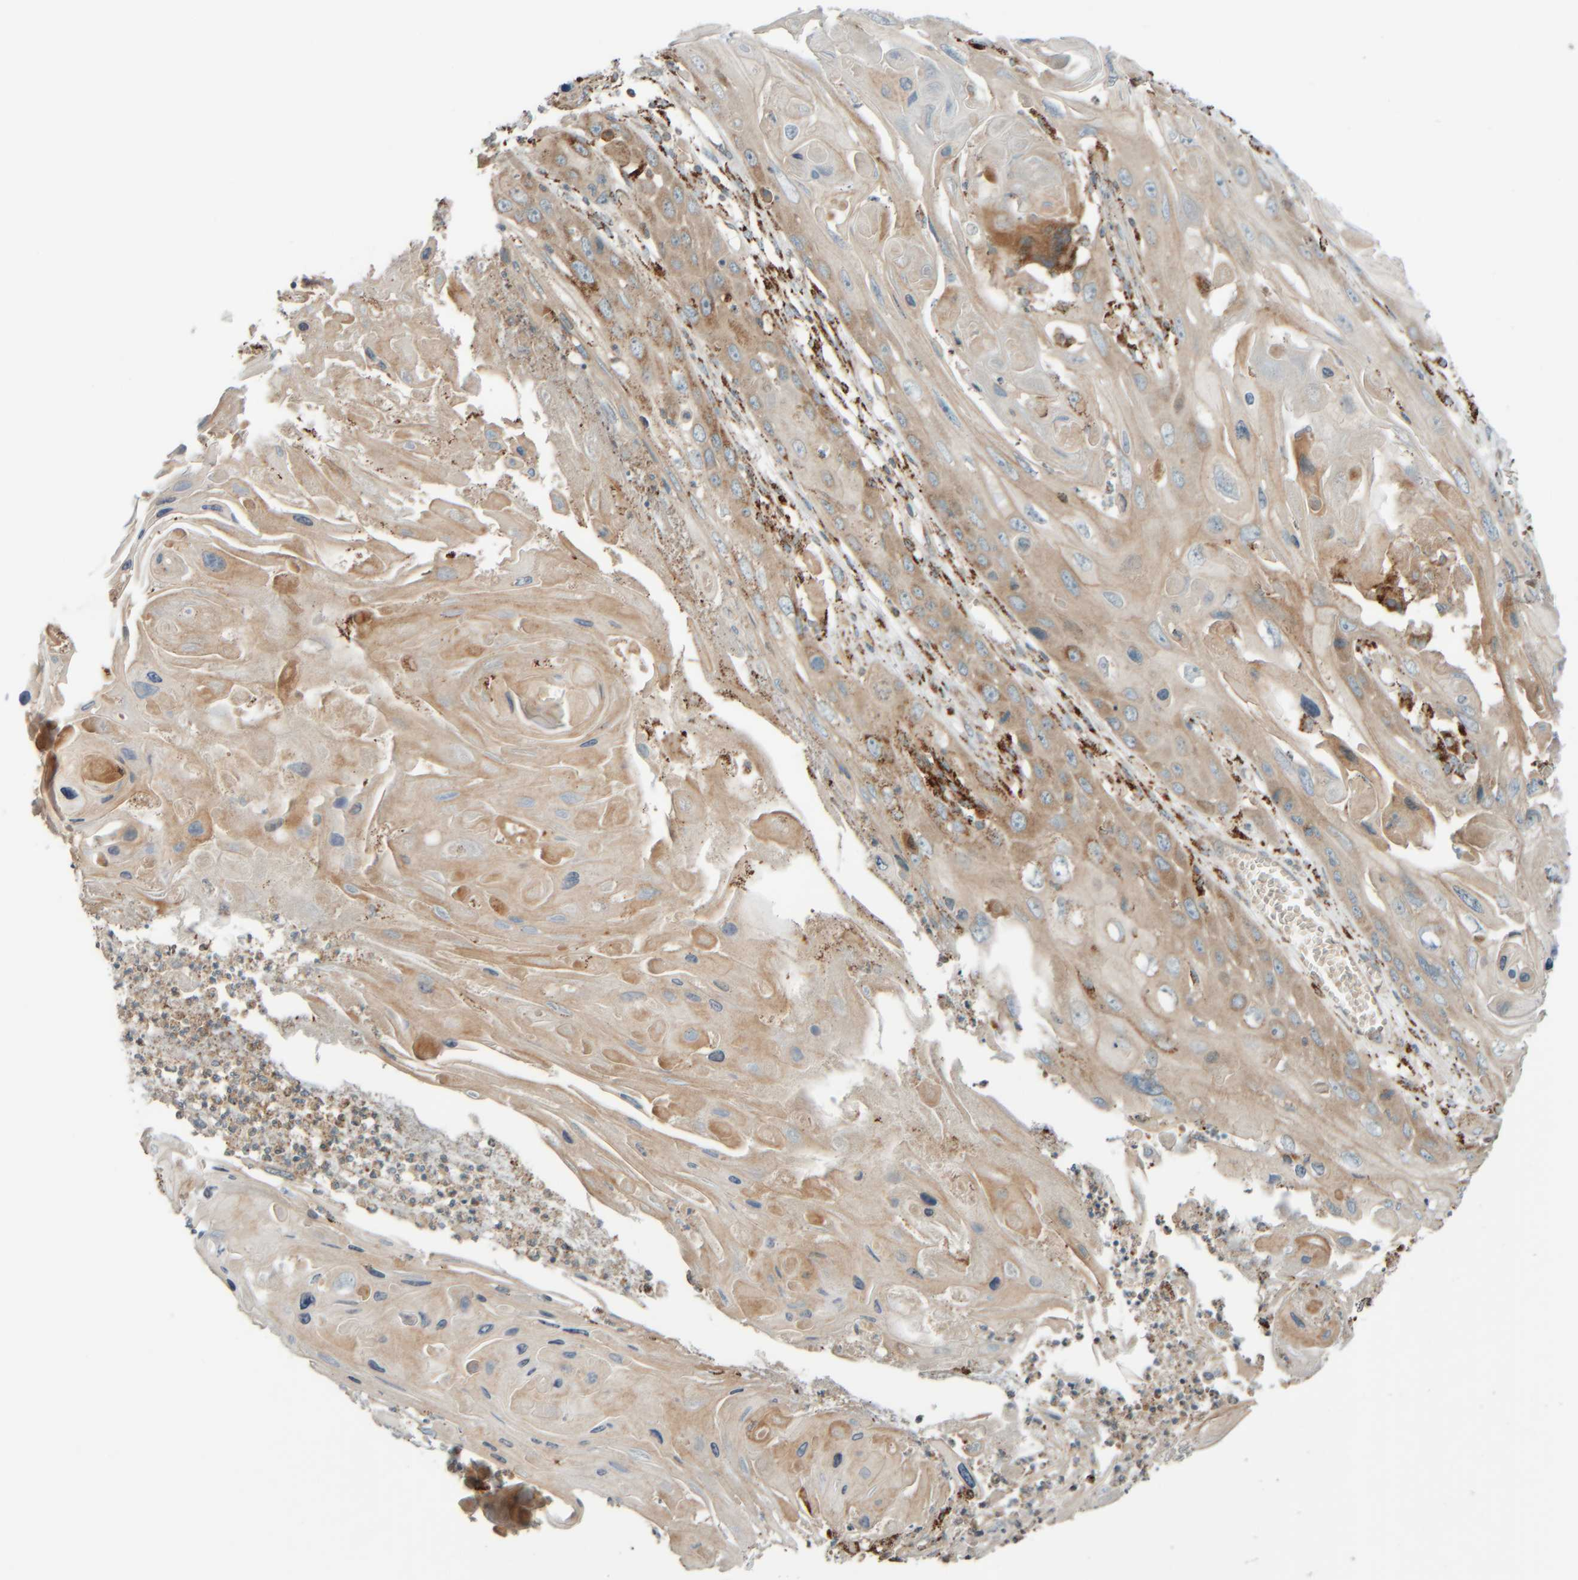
{"staining": {"intensity": "weak", "quantity": "25%-75%", "location": "cytoplasmic/membranous"}, "tissue": "skin cancer", "cell_type": "Tumor cells", "image_type": "cancer", "snomed": [{"axis": "morphology", "description": "Squamous cell carcinoma, NOS"}, {"axis": "topography", "description": "Skin"}], "caption": "This is an image of immunohistochemistry (IHC) staining of skin cancer, which shows weak positivity in the cytoplasmic/membranous of tumor cells.", "gene": "SPAG5", "patient": {"sex": "male", "age": 55}}